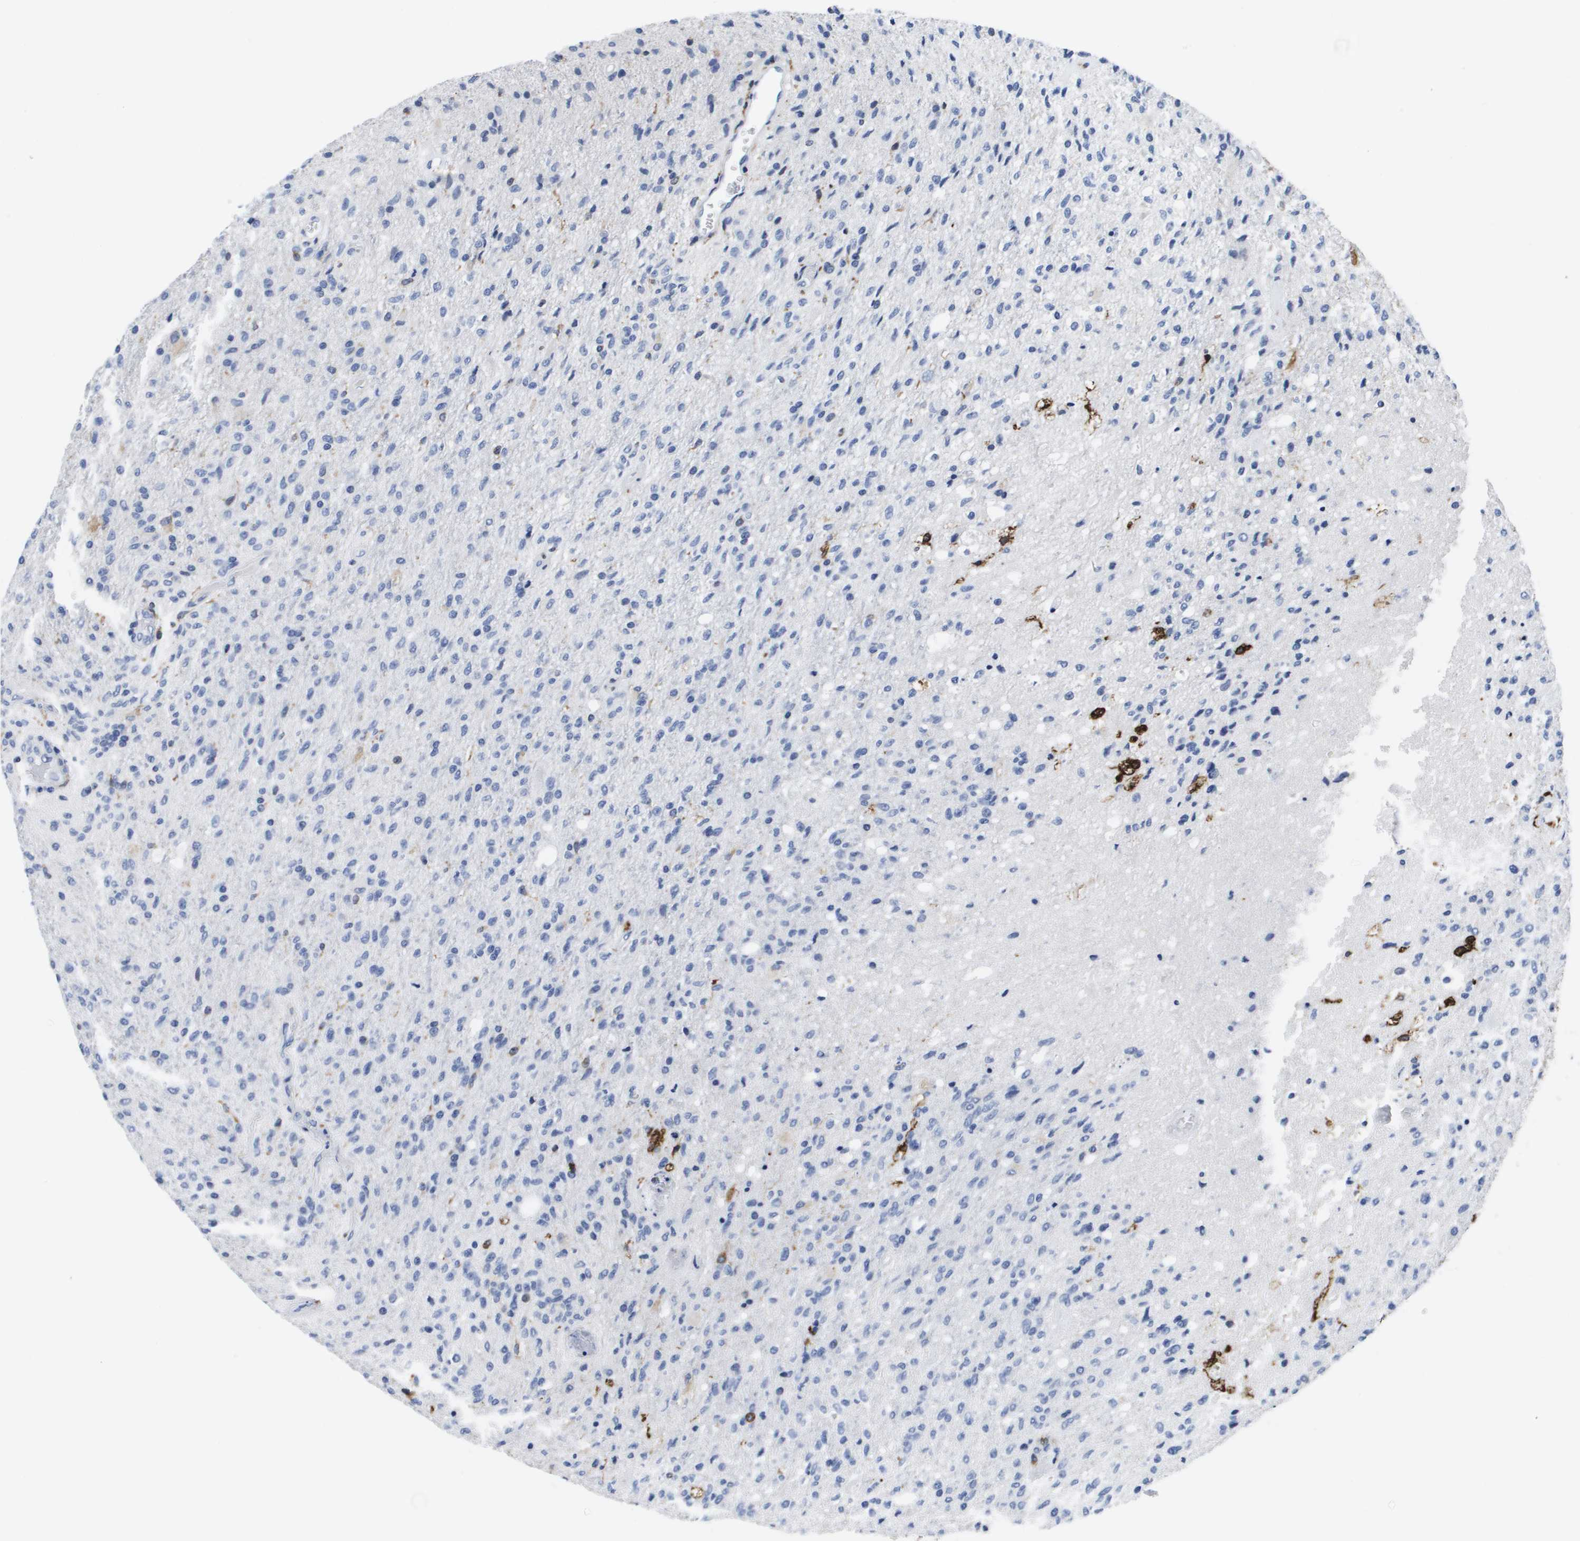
{"staining": {"intensity": "negative", "quantity": "none", "location": "none"}, "tissue": "glioma", "cell_type": "Tumor cells", "image_type": "cancer", "snomed": [{"axis": "morphology", "description": "Normal tissue, NOS"}, {"axis": "morphology", "description": "Glioma, malignant, High grade"}, {"axis": "topography", "description": "Cerebral cortex"}], "caption": "DAB (3,3'-diaminobenzidine) immunohistochemical staining of glioma displays no significant expression in tumor cells.", "gene": "HMOX1", "patient": {"sex": "male", "age": 77}}